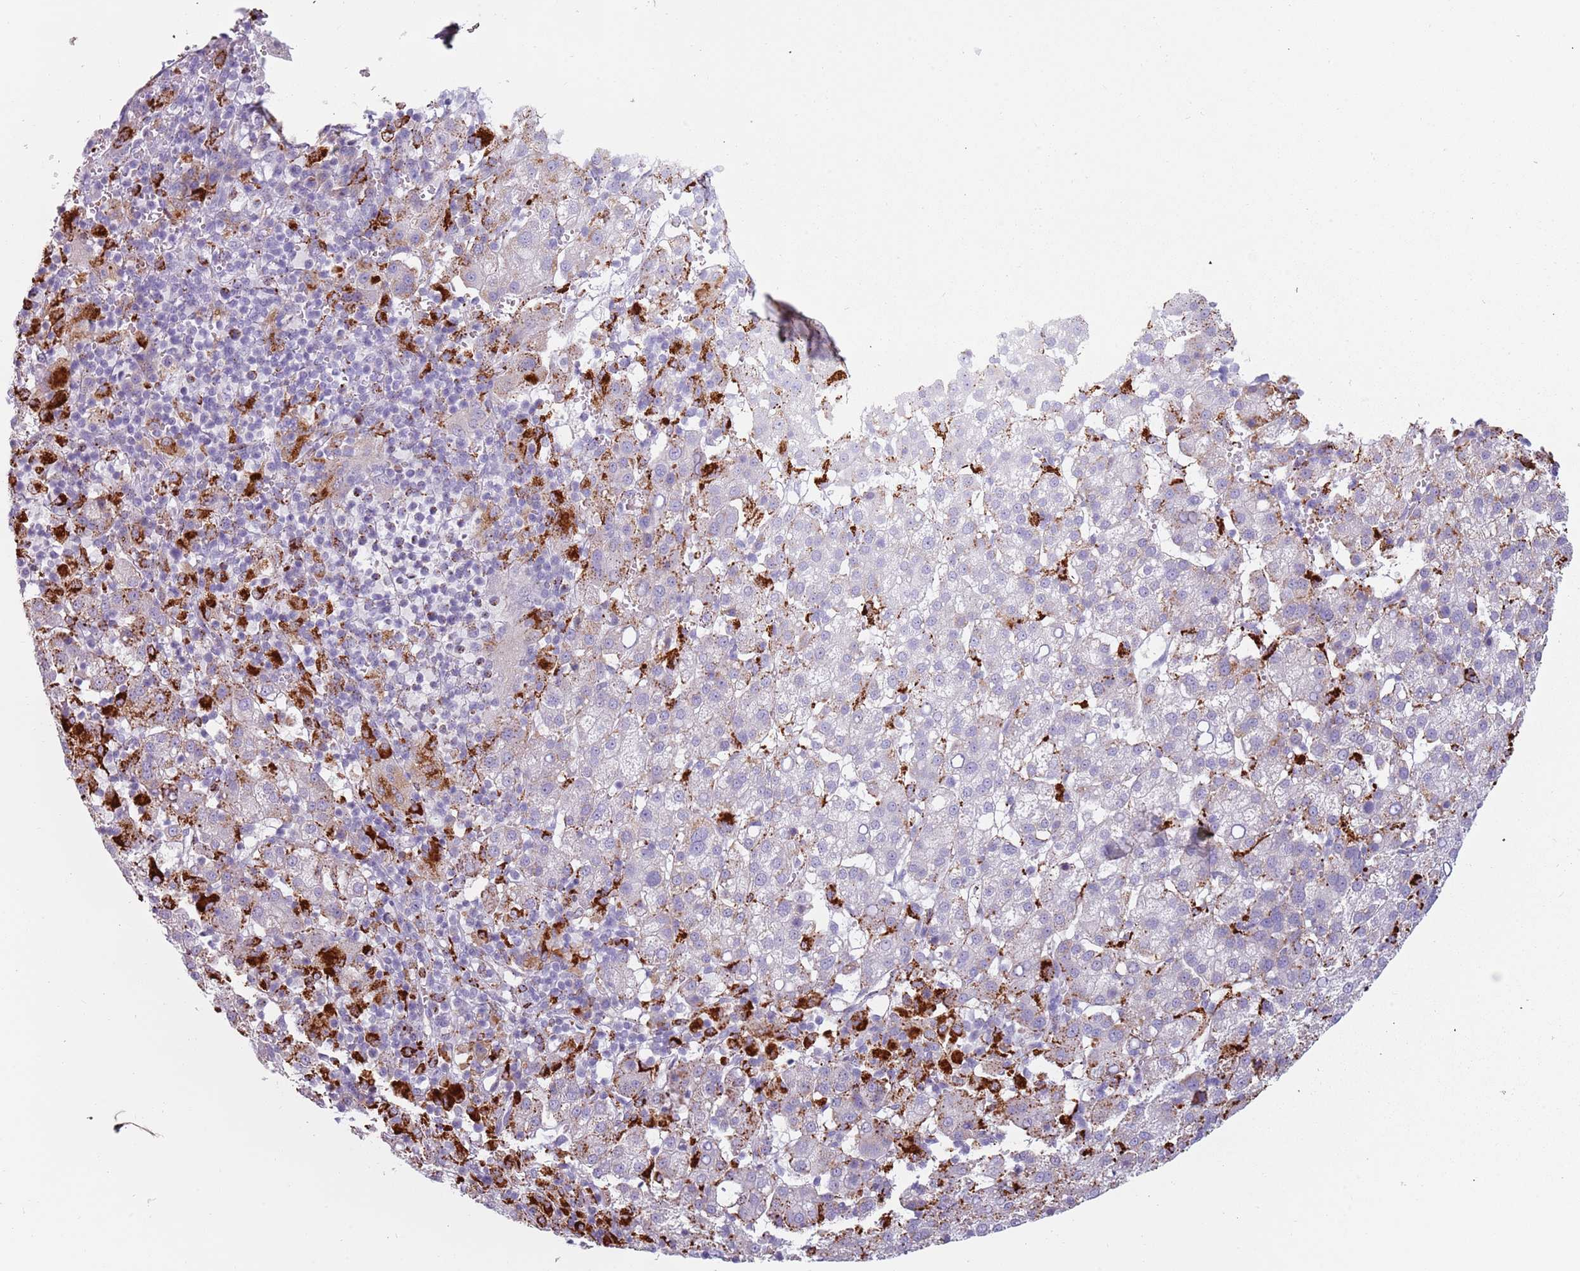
{"staining": {"intensity": "moderate", "quantity": "<25%", "location": "cytoplasmic/membranous"}, "tissue": "liver cancer", "cell_type": "Tumor cells", "image_type": "cancer", "snomed": [{"axis": "morphology", "description": "Carcinoma, Hepatocellular, NOS"}, {"axis": "topography", "description": "Liver"}], "caption": "A low amount of moderate cytoplasmic/membranous expression is present in about <25% of tumor cells in liver hepatocellular carcinoma tissue.", "gene": "NWD2", "patient": {"sex": "female", "age": 58}}